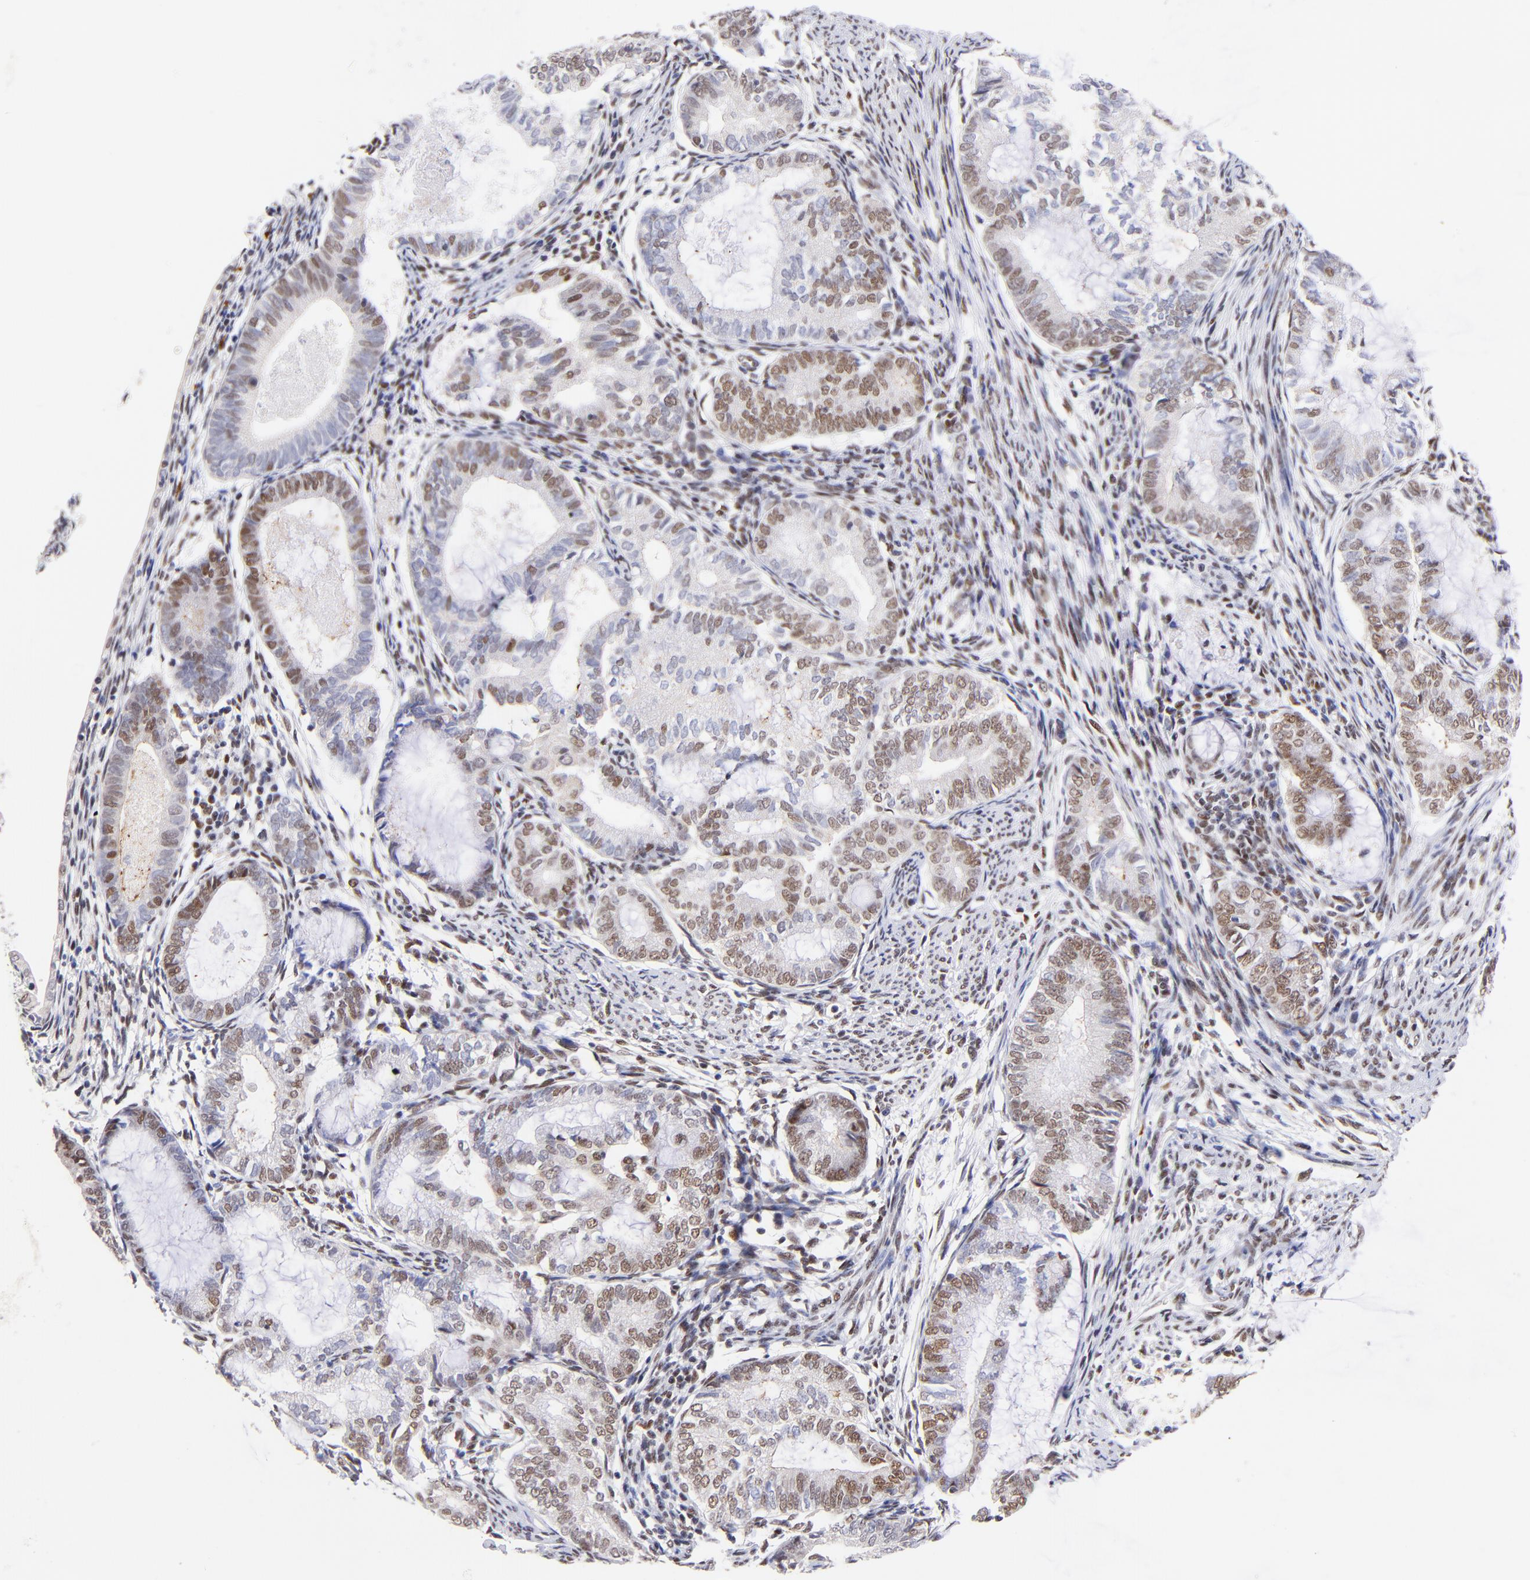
{"staining": {"intensity": "moderate", "quantity": "25%-75%", "location": "nuclear"}, "tissue": "endometrial cancer", "cell_type": "Tumor cells", "image_type": "cancer", "snomed": [{"axis": "morphology", "description": "Adenocarcinoma, NOS"}, {"axis": "topography", "description": "Endometrium"}], "caption": "Endometrial cancer tissue exhibits moderate nuclear positivity in approximately 25%-75% of tumor cells", "gene": "MIDEAS", "patient": {"sex": "female", "age": 63}}